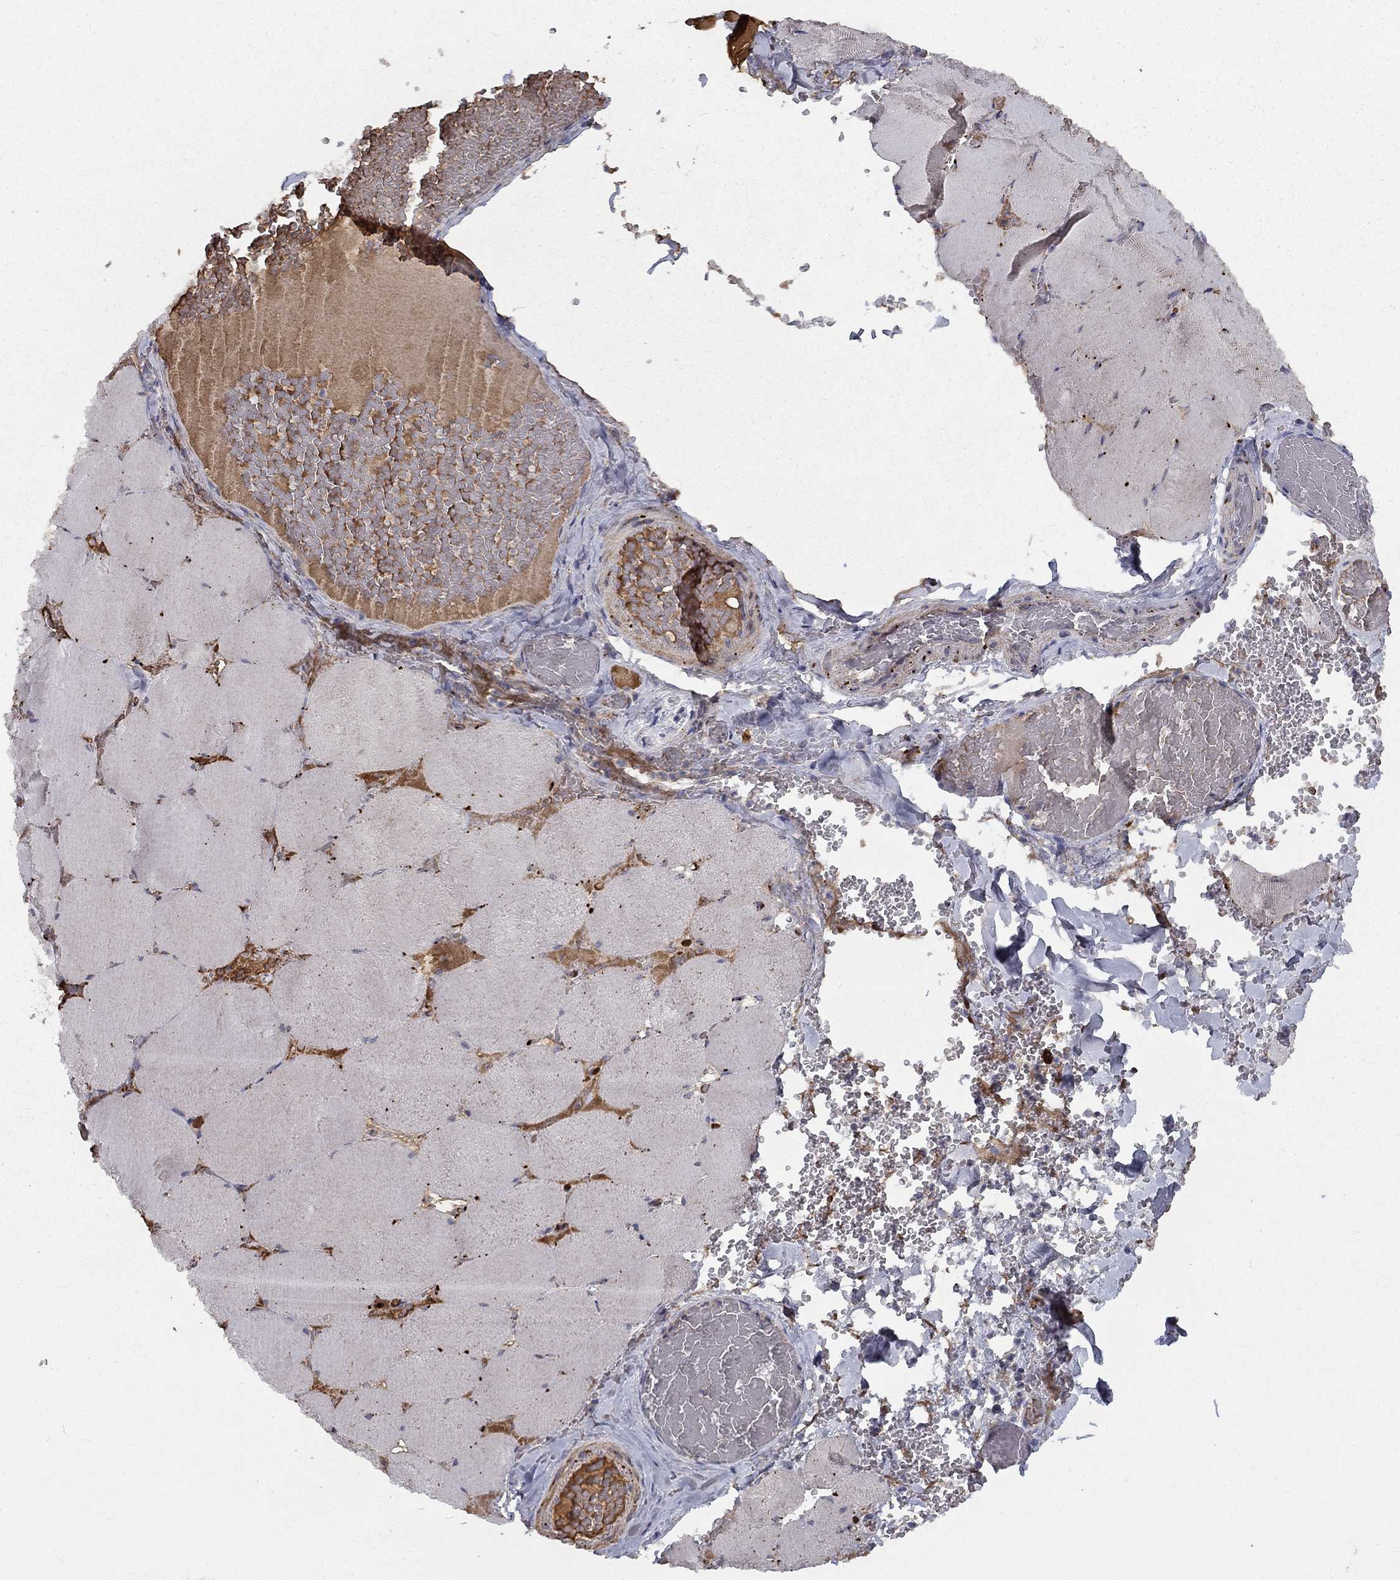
{"staining": {"intensity": "strong", "quantity": "<25%", "location": "cytoplasmic/membranous"}, "tissue": "skeletal muscle", "cell_type": "Myocytes", "image_type": "normal", "snomed": [{"axis": "morphology", "description": "Normal tissue, NOS"}, {"axis": "morphology", "description": "Malignant melanoma, Metastatic site"}, {"axis": "topography", "description": "Skeletal muscle"}], "caption": "Myocytes show strong cytoplasmic/membranous expression in approximately <25% of cells in benign skeletal muscle. The protein of interest is stained brown, and the nuclei are stained in blue (DAB IHC with brightfield microscopy, high magnification).", "gene": "EPDR1", "patient": {"sex": "male", "age": 50}}